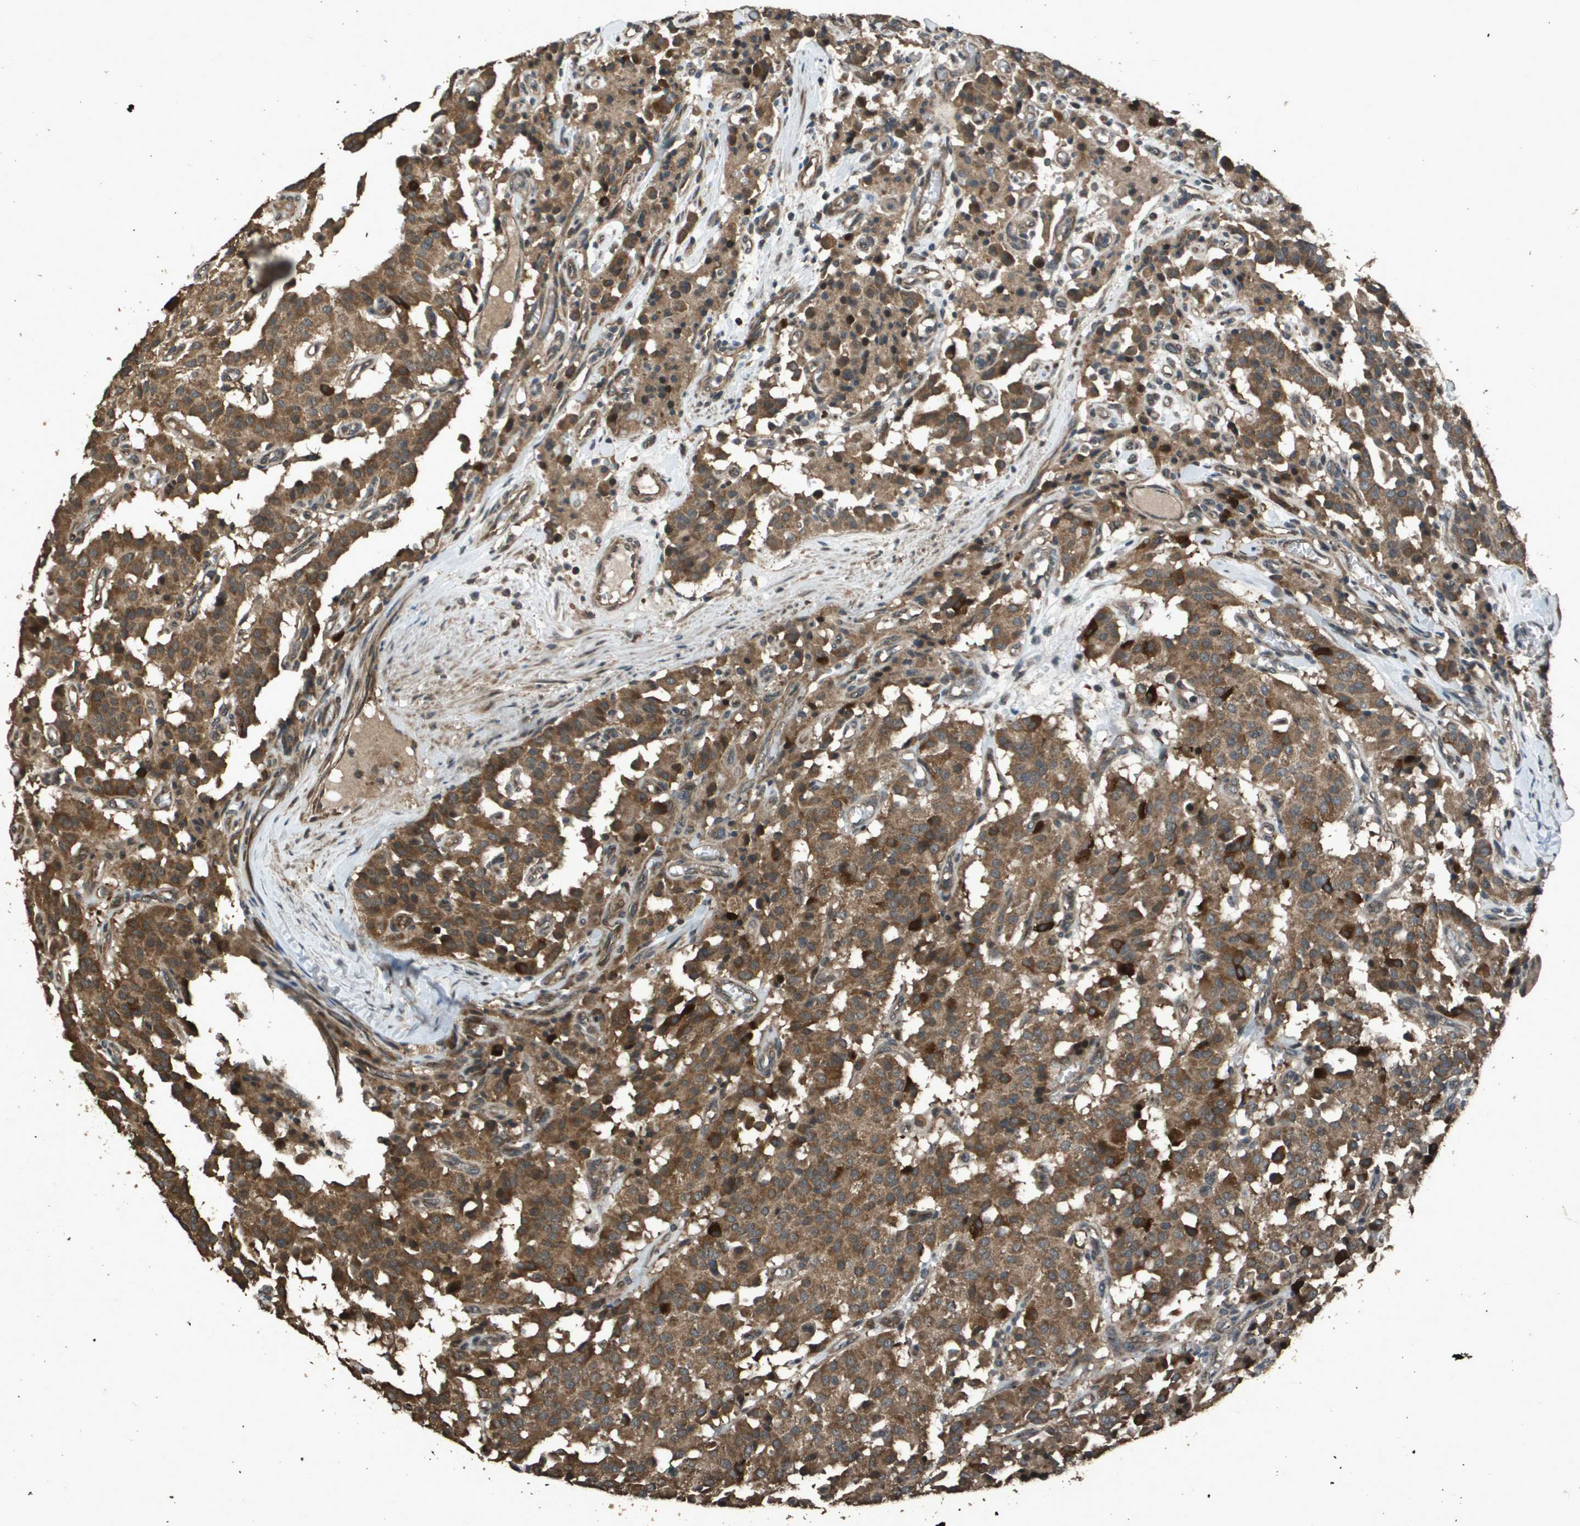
{"staining": {"intensity": "moderate", "quantity": ">75%", "location": "cytoplasmic/membranous"}, "tissue": "carcinoid", "cell_type": "Tumor cells", "image_type": "cancer", "snomed": [{"axis": "morphology", "description": "Carcinoid, malignant, NOS"}, {"axis": "topography", "description": "Lung"}], "caption": "Immunohistochemistry micrograph of neoplastic tissue: human carcinoid stained using immunohistochemistry (IHC) reveals medium levels of moderate protein expression localized specifically in the cytoplasmic/membranous of tumor cells, appearing as a cytoplasmic/membranous brown color.", "gene": "FIG4", "patient": {"sex": "male", "age": 30}}